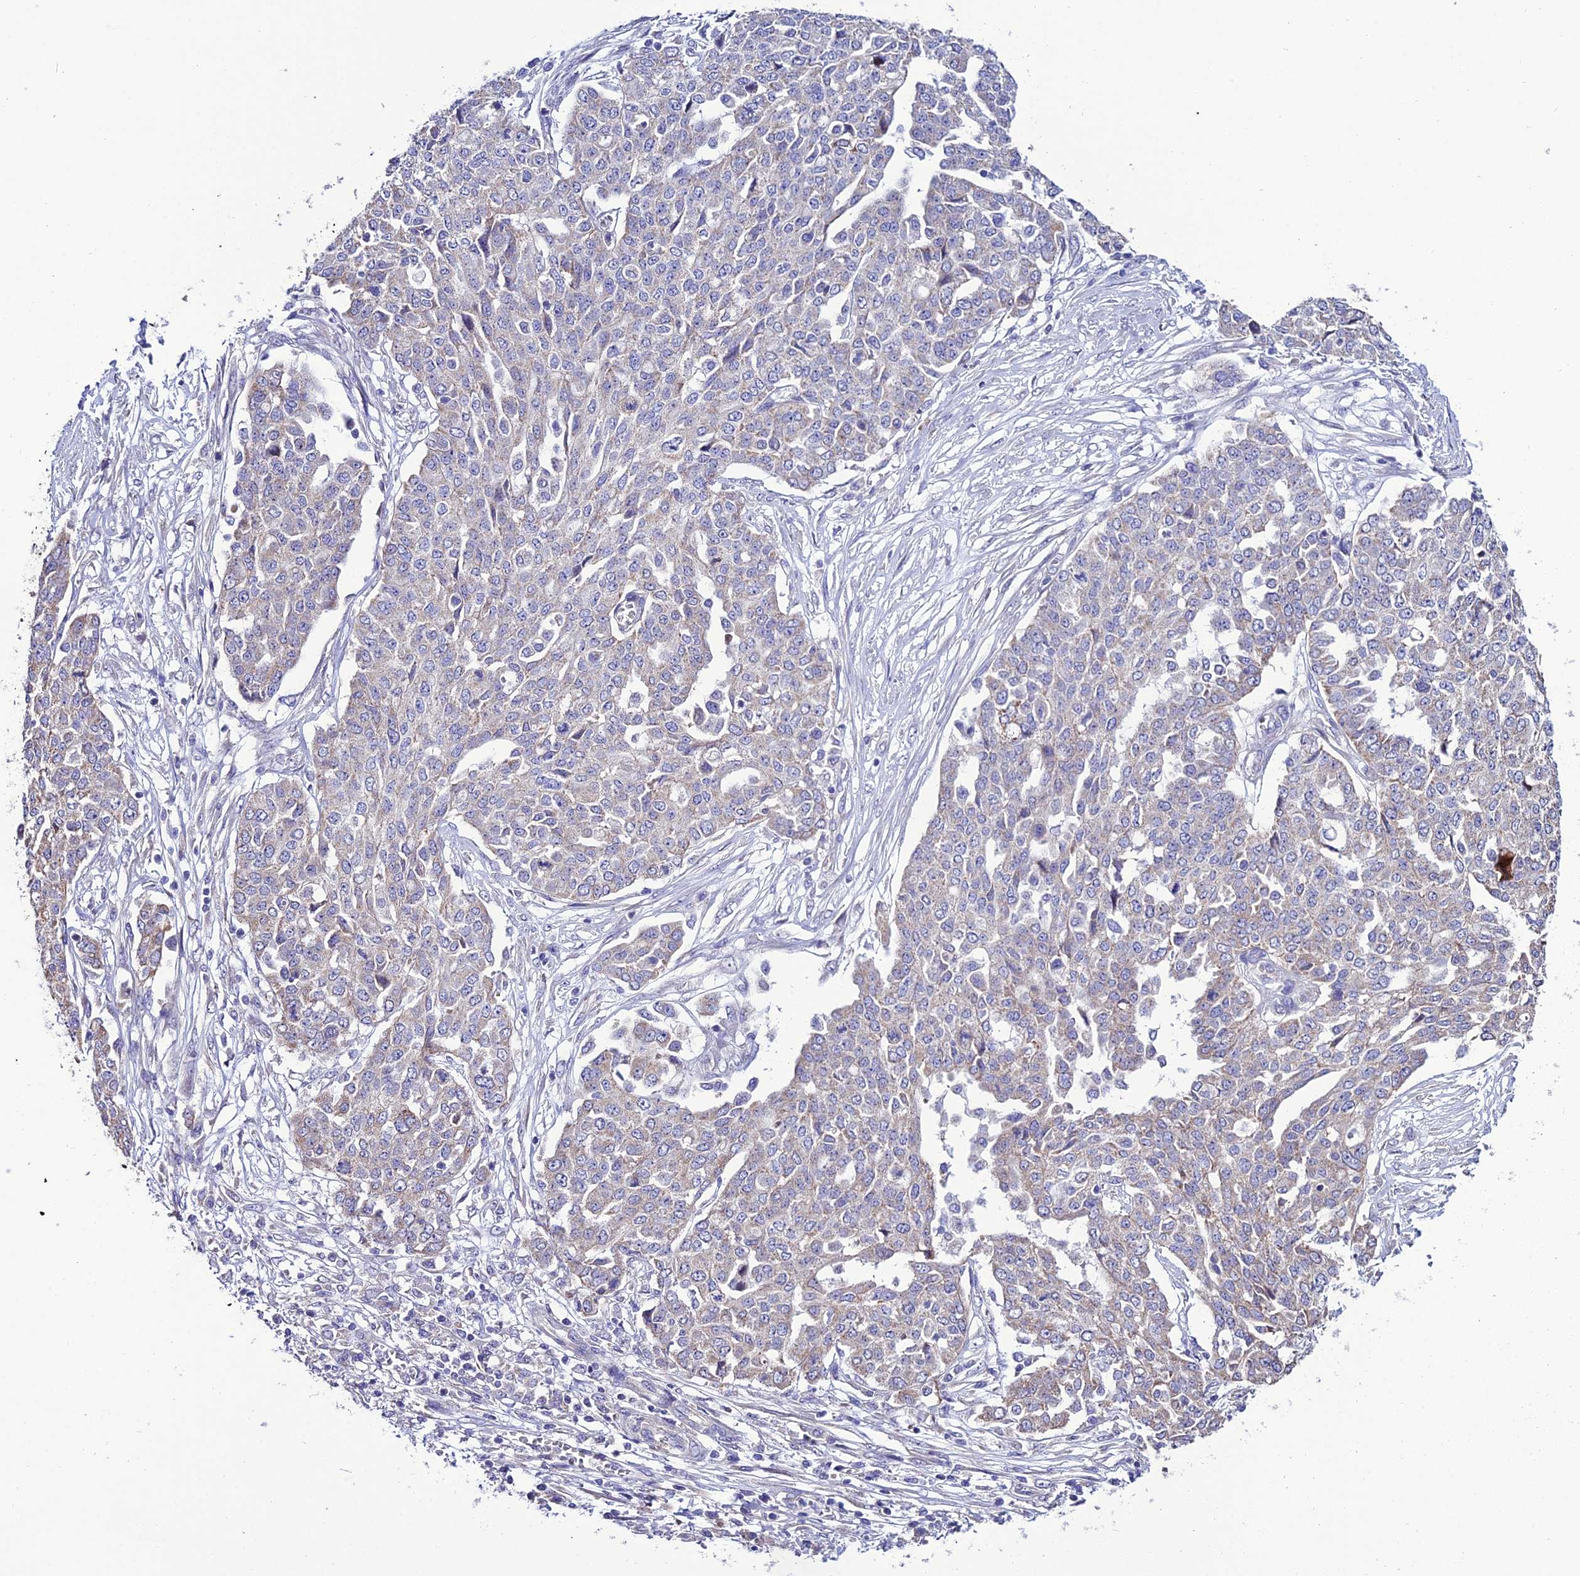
{"staining": {"intensity": "weak", "quantity": "<25%", "location": "cytoplasmic/membranous"}, "tissue": "ovarian cancer", "cell_type": "Tumor cells", "image_type": "cancer", "snomed": [{"axis": "morphology", "description": "Cystadenocarcinoma, serous, NOS"}, {"axis": "topography", "description": "Soft tissue"}, {"axis": "topography", "description": "Ovary"}], "caption": "Tumor cells are negative for protein expression in human ovarian serous cystadenocarcinoma.", "gene": "HOGA1", "patient": {"sex": "female", "age": 57}}